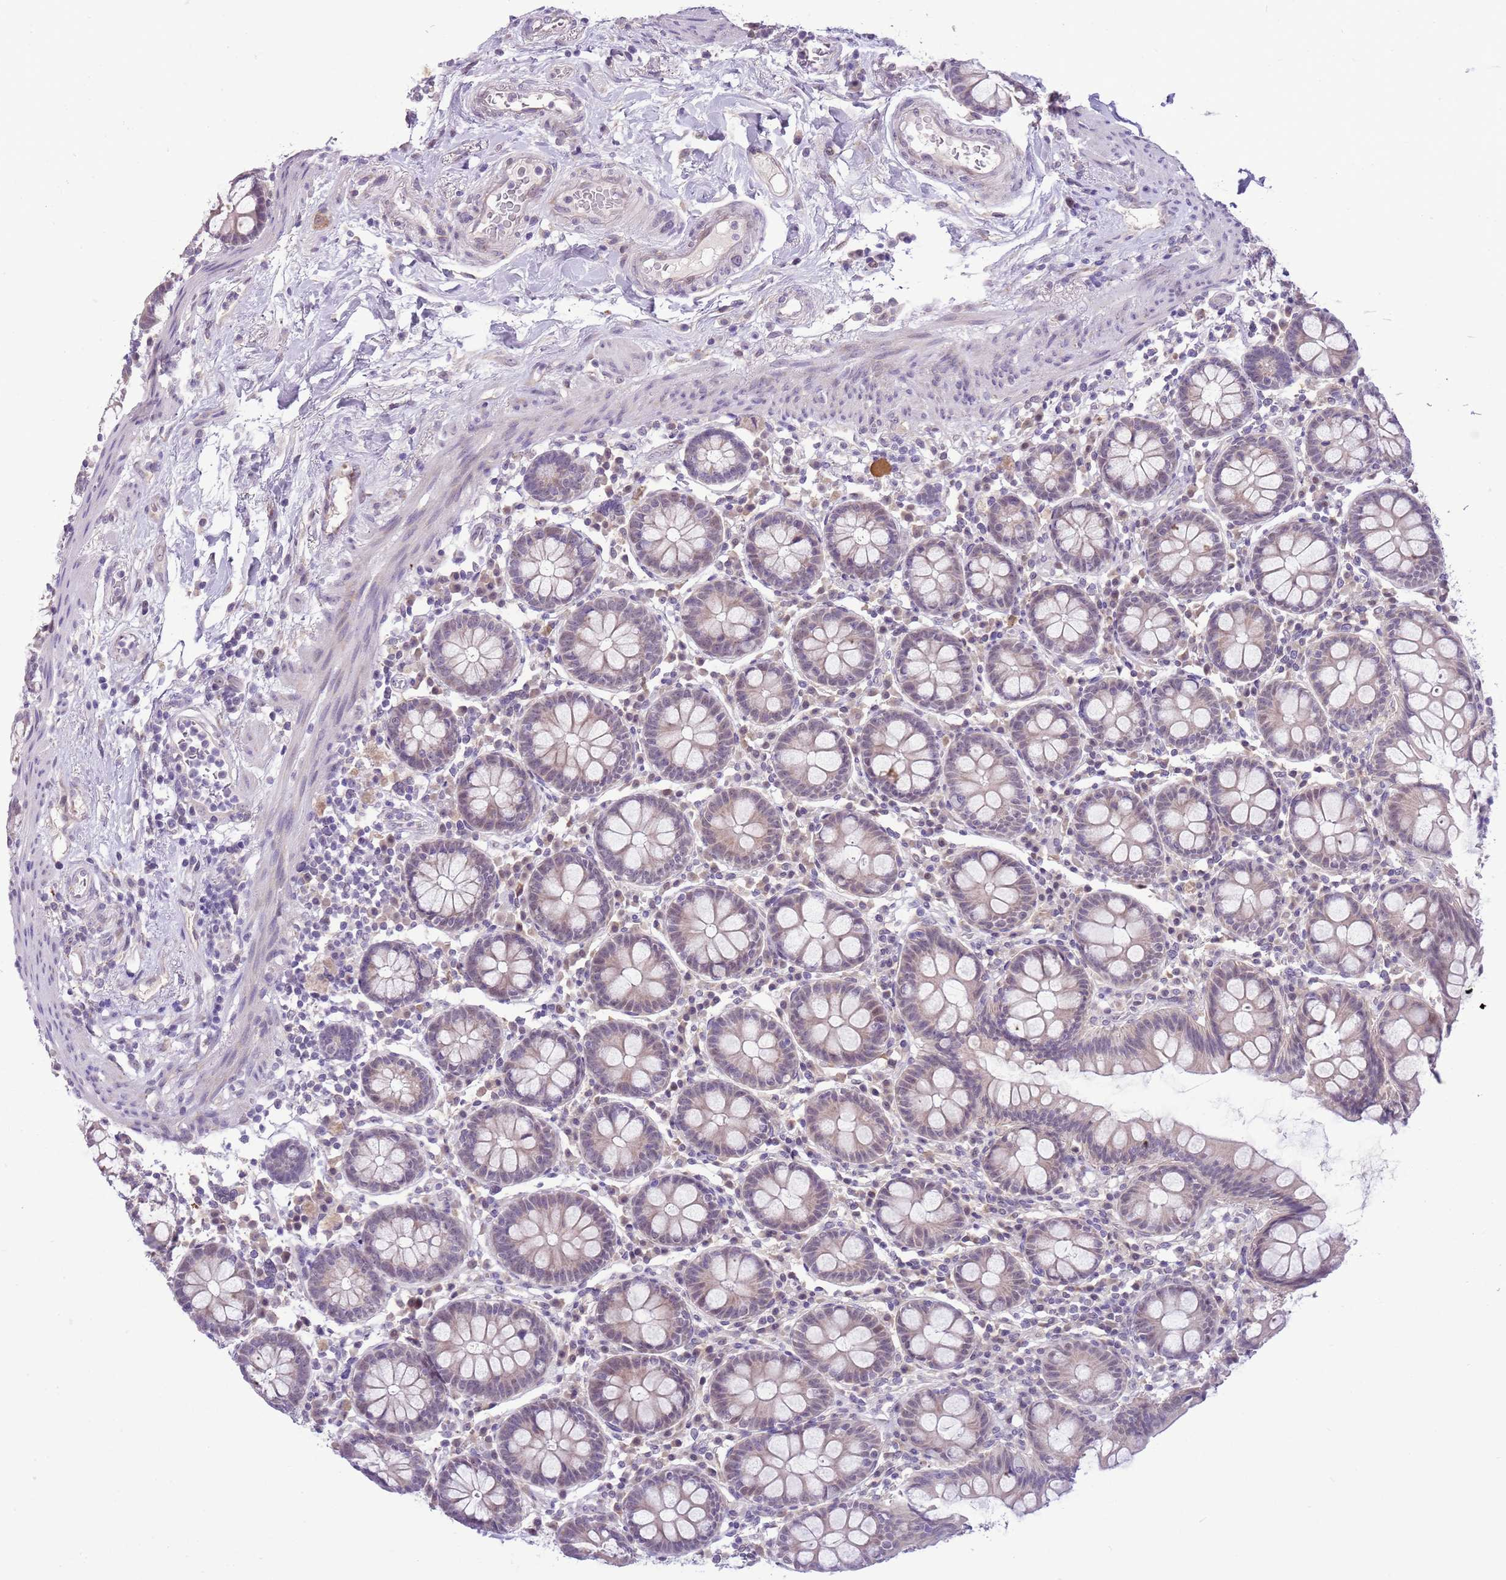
{"staining": {"intensity": "negative", "quantity": "none", "location": "none"}, "tissue": "colon", "cell_type": "Endothelial cells", "image_type": "normal", "snomed": [{"axis": "morphology", "description": "Normal tissue, NOS"}, {"axis": "topography", "description": "Colon"}], "caption": "The histopathology image shows no significant expression in endothelial cells of colon. (Brightfield microscopy of DAB (3,3'-diaminobenzidine) immunohistochemistry at high magnification).", "gene": "FAM120C", "patient": {"sex": "female", "age": 79}}